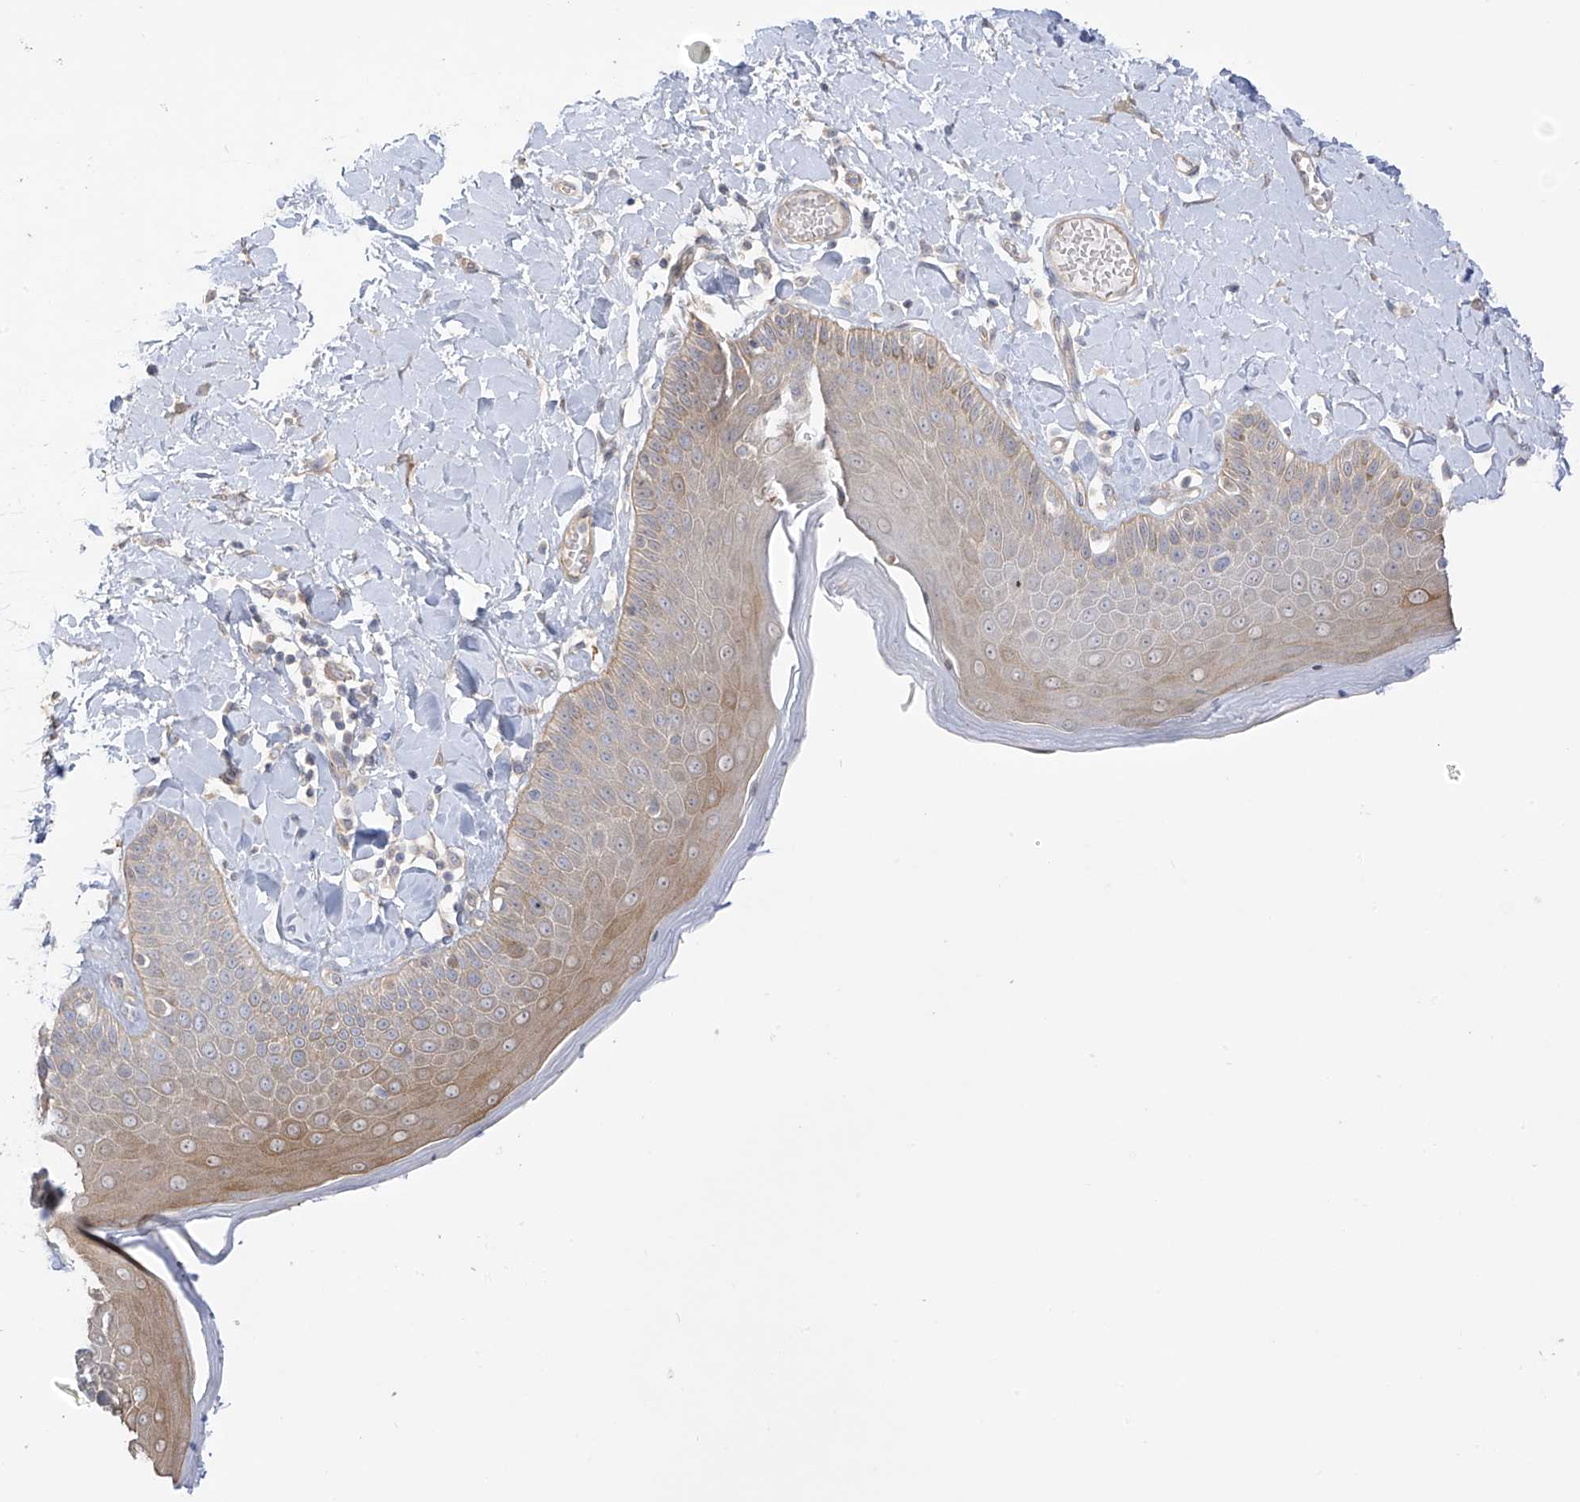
{"staining": {"intensity": "moderate", "quantity": "25%-75%", "location": "cytoplasmic/membranous"}, "tissue": "skin", "cell_type": "Epidermal cells", "image_type": "normal", "snomed": [{"axis": "morphology", "description": "Normal tissue, NOS"}, {"axis": "topography", "description": "Anal"}], "caption": "Immunohistochemistry histopathology image of benign human skin stained for a protein (brown), which displays medium levels of moderate cytoplasmic/membranous expression in approximately 25%-75% of epidermal cells.", "gene": "EIPR1", "patient": {"sex": "male", "age": 69}}